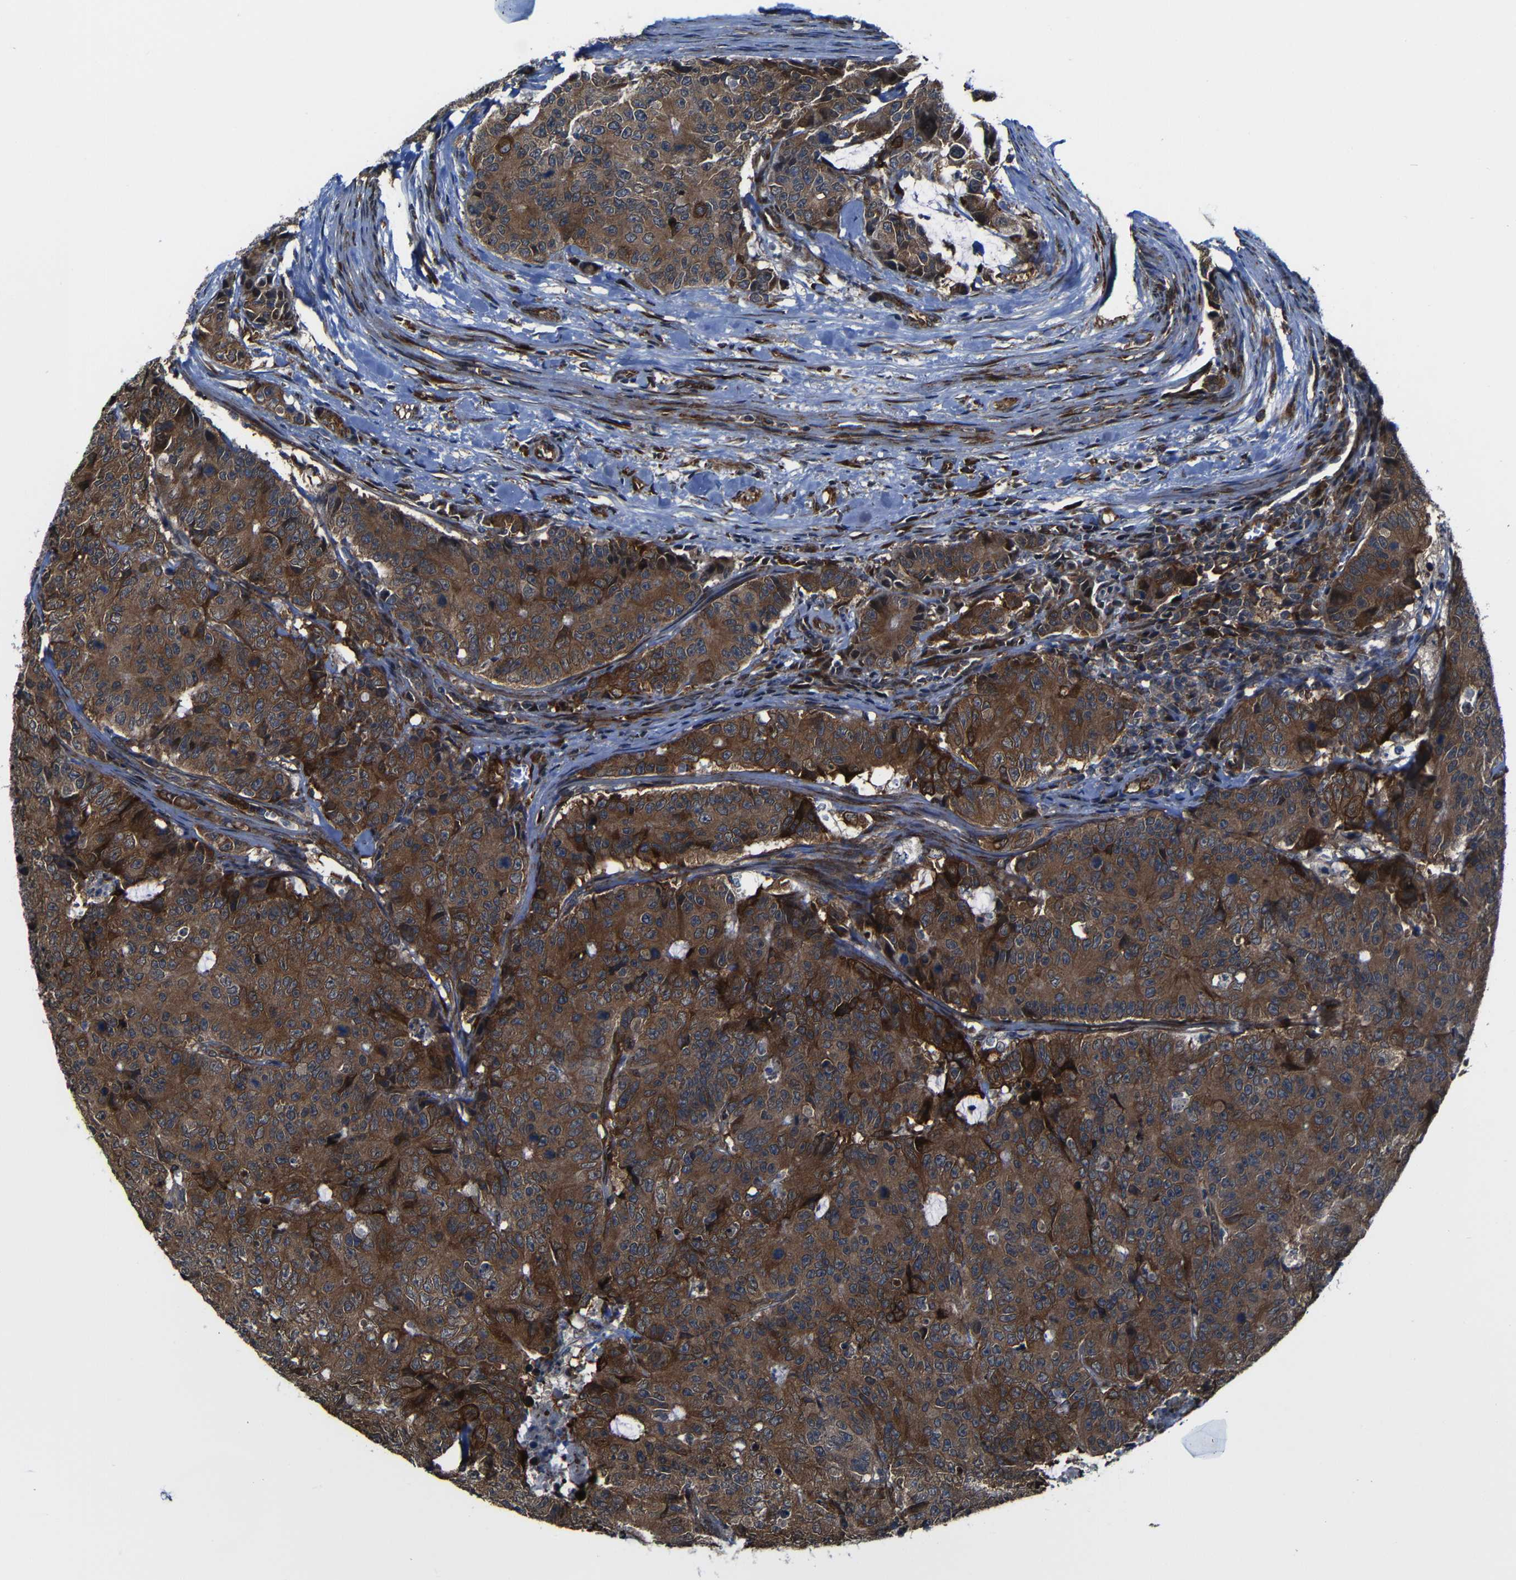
{"staining": {"intensity": "strong", "quantity": ">75%", "location": "cytoplasmic/membranous"}, "tissue": "colorectal cancer", "cell_type": "Tumor cells", "image_type": "cancer", "snomed": [{"axis": "morphology", "description": "Adenocarcinoma, NOS"}, {"axis": "topography", "description": "Colon"}], "caption": "Brown immunohistochemical staining in colorectal adenocarcinoma shows strong cytoplasmic/membranous staining in approximately >75% of tumor cells.", "gene": "KIAA0513", "patient": {"sex": "female", "age": 86}}